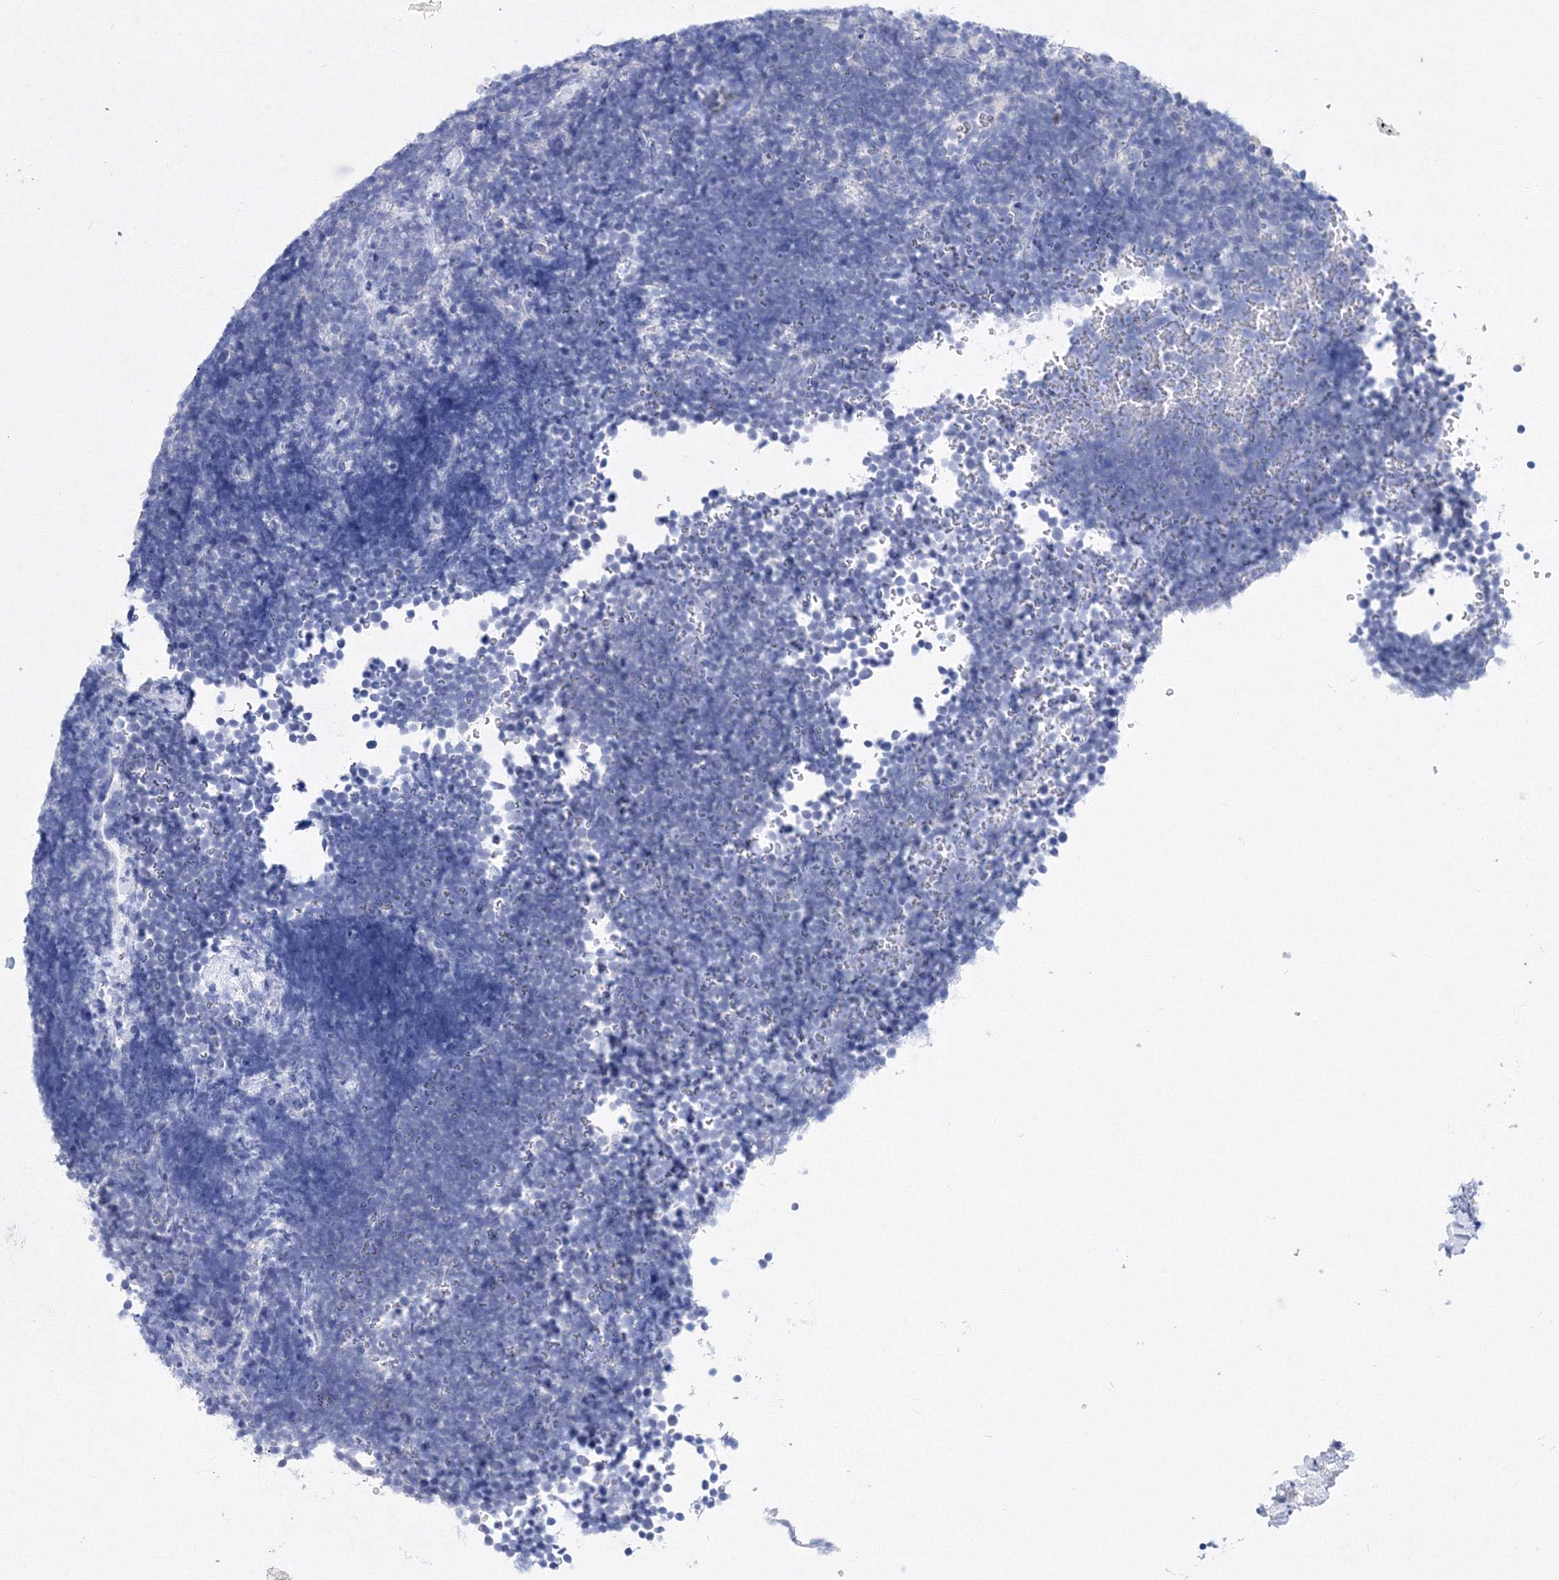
{"staining": {"intensity": "negative", "quantity": "none", "location": "none"}, "tissue": "lymphoma", "cell_type": "Tumor cells", "image_type": "cancer", "snomed": [{"axis": "morphology", "description": "Malignant lymphoma, non-Hodgkin's type, High grade"}, {"axis": "topography", "description": "Lymph node"}], "caption": "Tumor cells are negative for protein expression in human lymphoma. Nuclei are stained in blue.", "gene": "GPN1", "patient": {"sex": "male", "age": 13}}